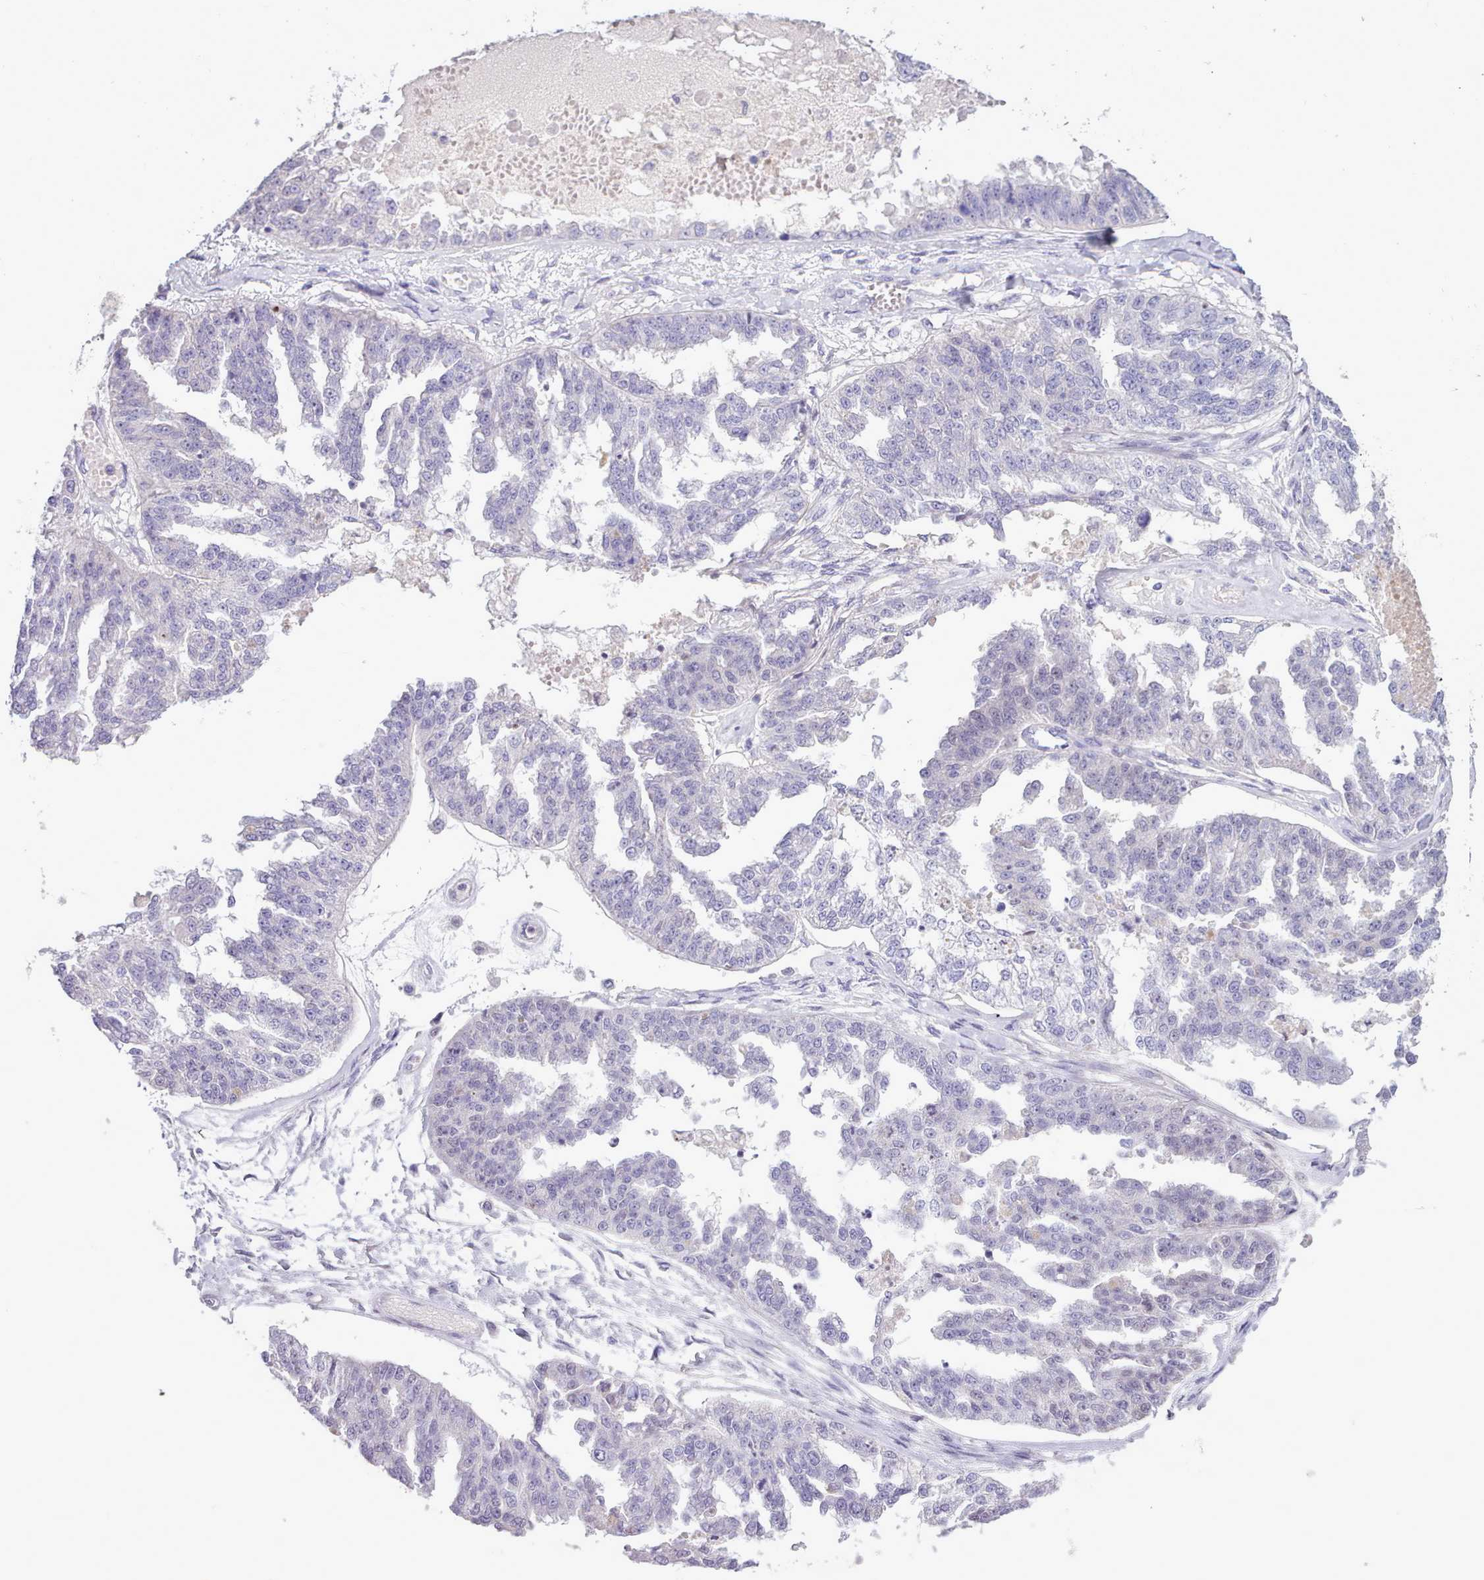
{"staining": {"intensity": "negative", "quantity": "none", "location": "none"}, "tissue": "ovarian cancer", "cell_type": "Tumor cells", "image_type": "cancer", "snomed": [{"axis": "morphology", "description": "Cystadenocarcinoma, serous, NOS"}, {"axis": "topography", "description": "Ovary"}], "caption": "This is a histopathology image of immunohistochemistry (IHC) staining of ovarian cancer (serous cystadenocarcinoma), which shows no positivity in tumor cells.", "gene": "CYP2A13", "patient": {"sex": "female", "age": 58}}